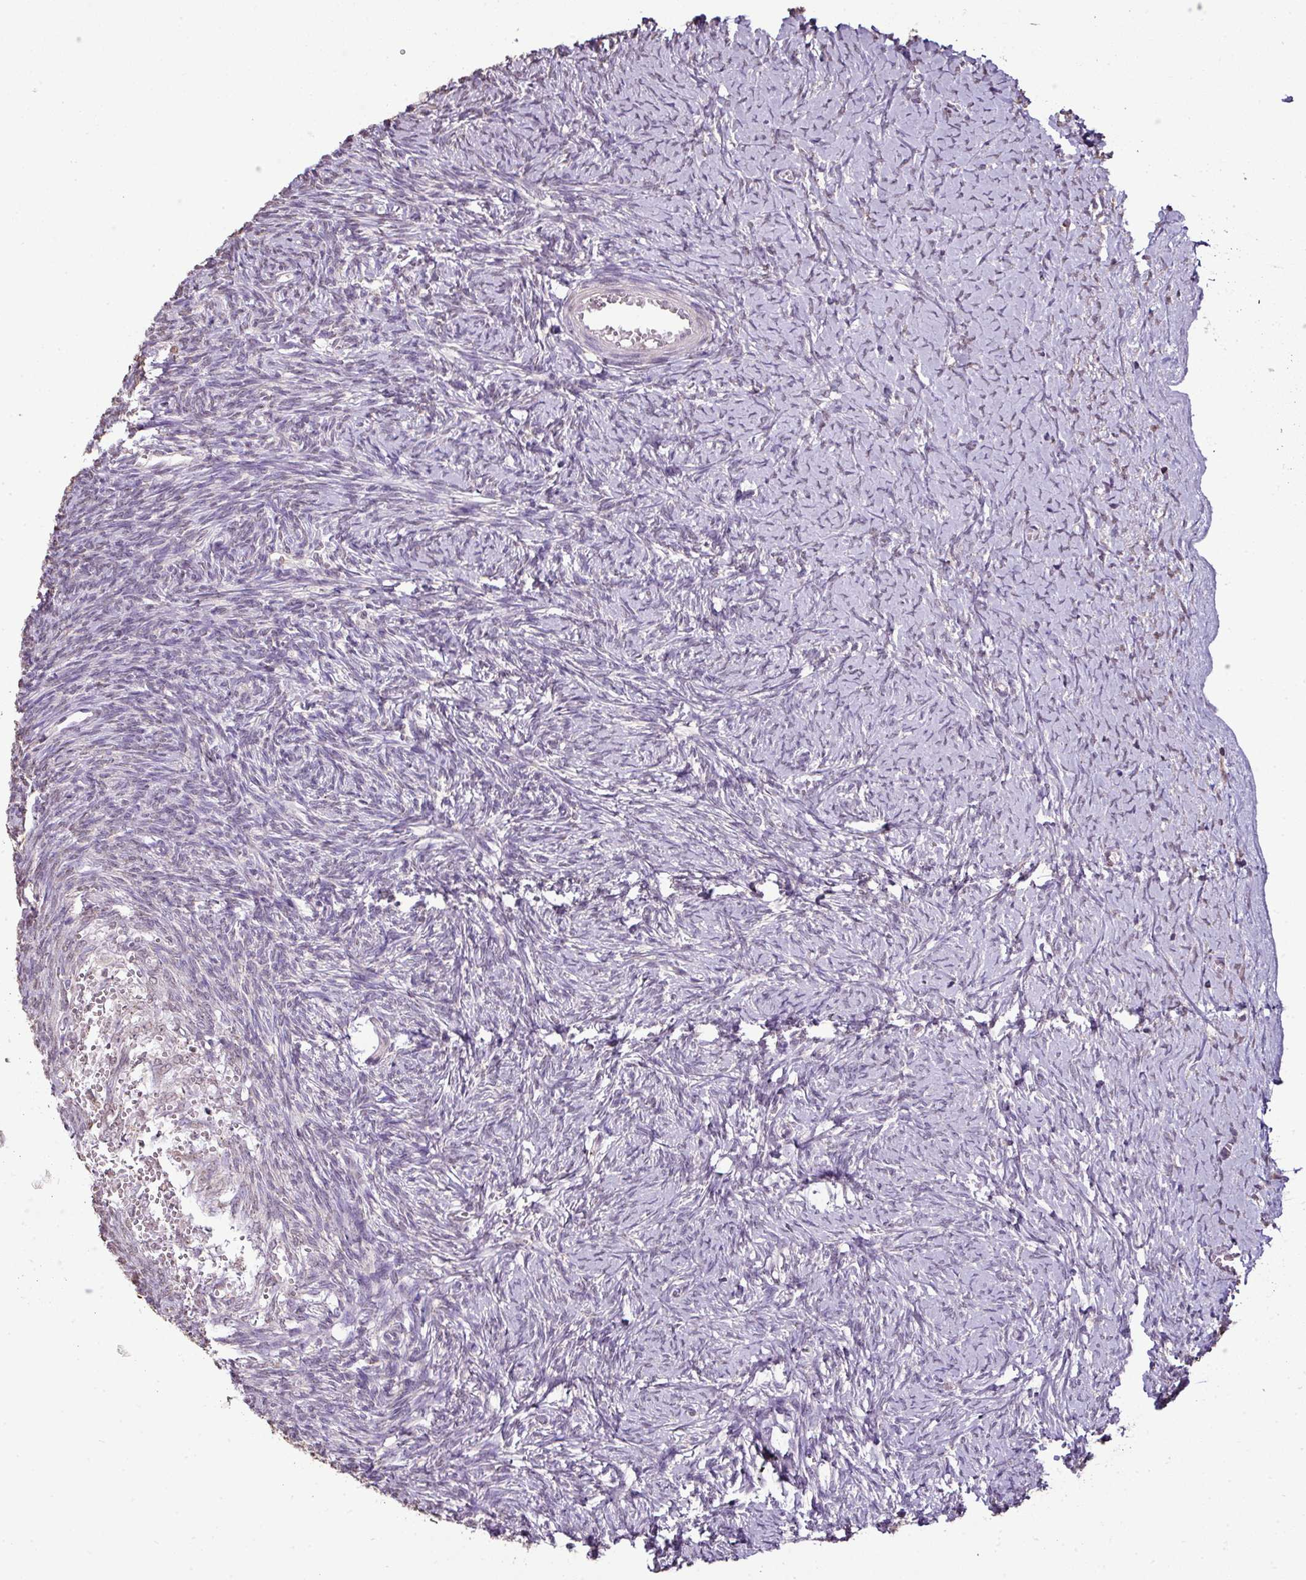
{"staining": {"intensity": "negative", "quantity": "none", "location": "none"}, "tissue": "ovary", "cell_type": "Follicle cells", "image_type": "normal", "snomed": [{"axis": "morphology", "description": "Normal tissue, NOS"}, {"axis": "topography", "description": "Ovary"}], "caption": "IHC of normal ovary shows no expression in follicle cells.", "gene": "JPH2", "patient": {"sex": "female", "age": 39}}